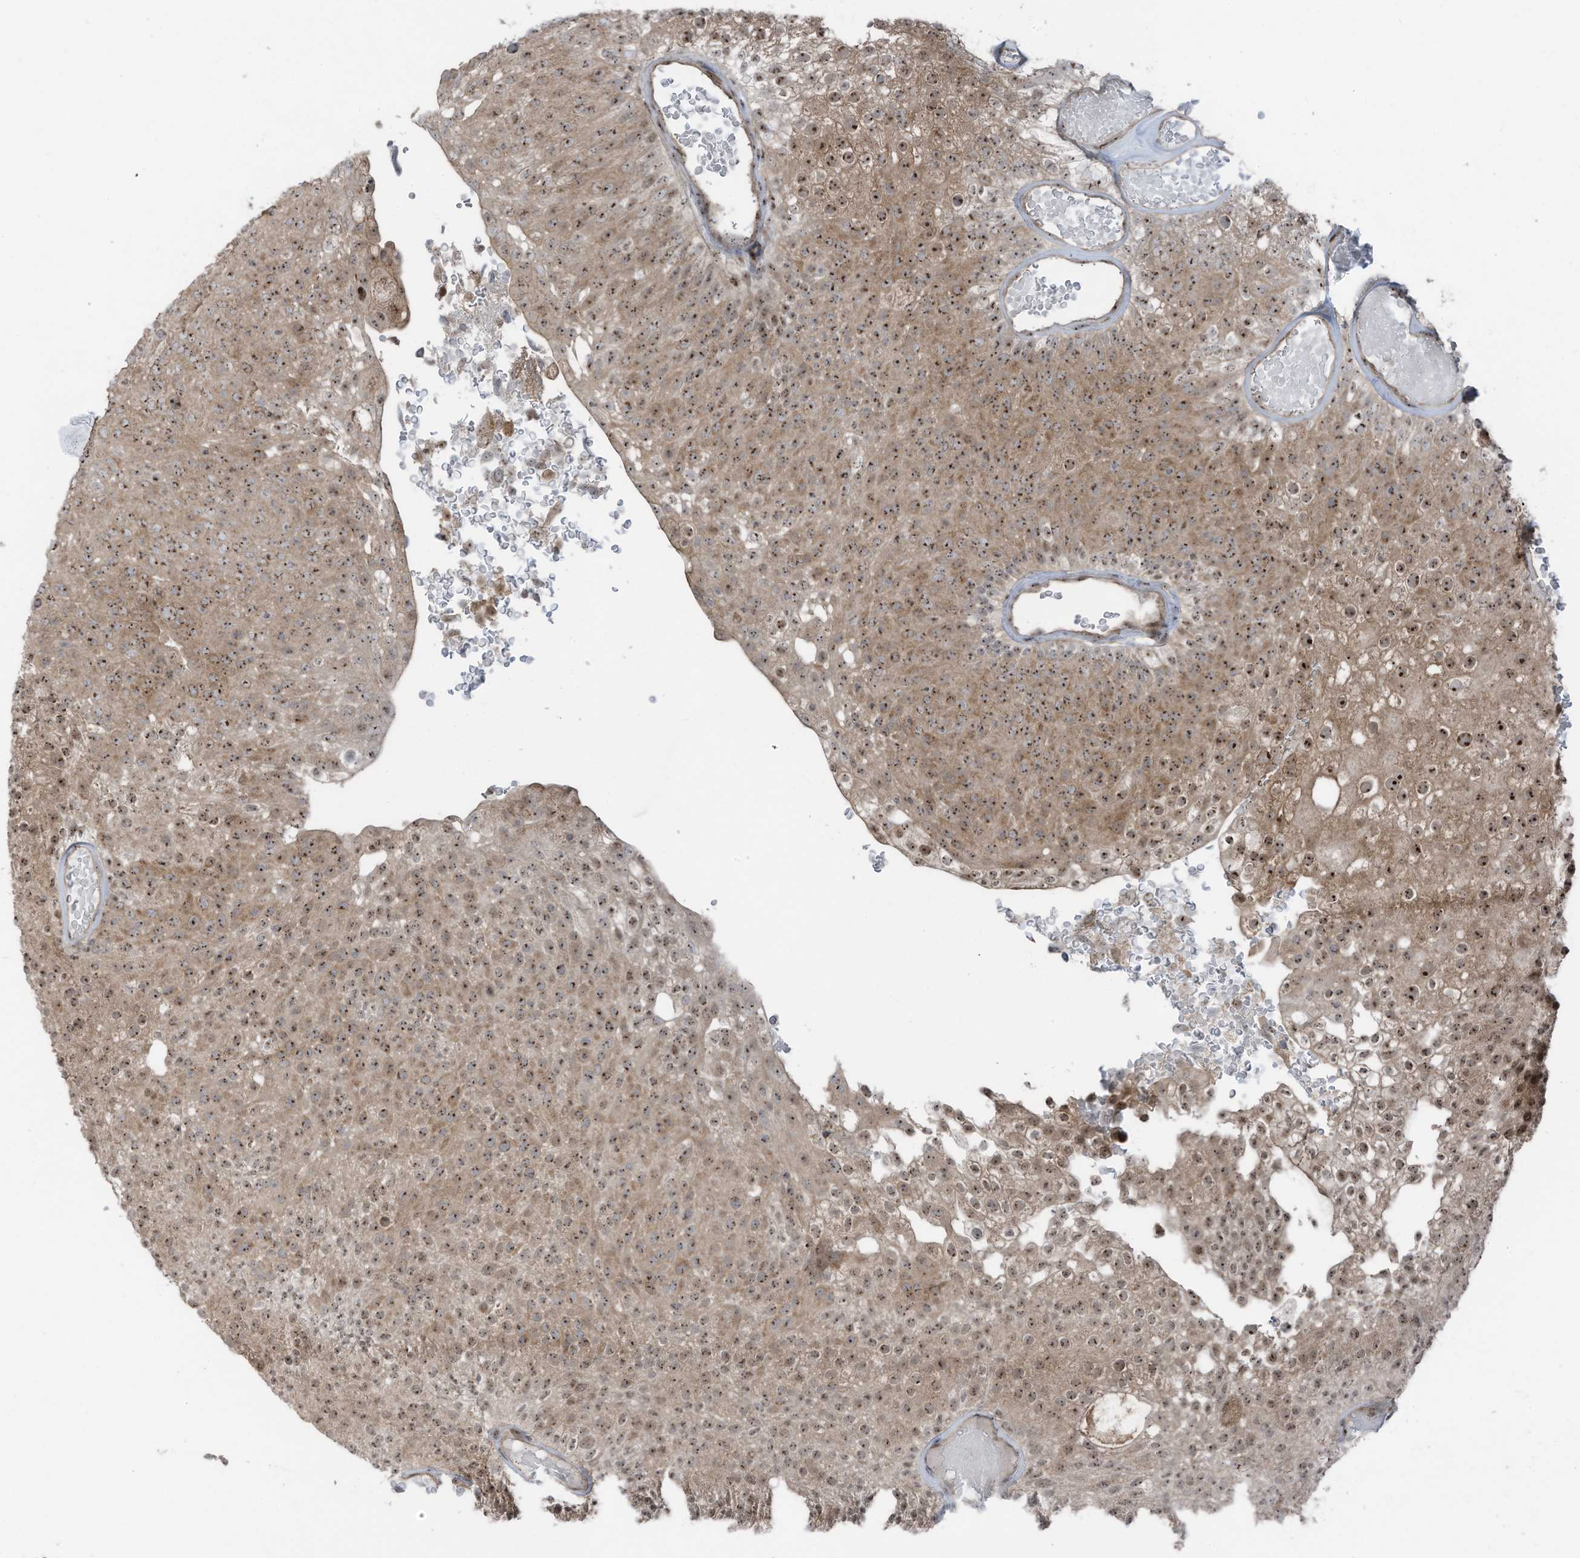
{"staining": {"intensity": "moderate", "quantity": ">75%", "location": "cytoplasmic/membranous,nuclear"}, "tissue": "urothelial cancer", "cell_type": "Tumor cells", "image_type": "cancer", "snomed": [{"axis": "morphology", "description": "Urothelial carcinoma, Low grade"}, {"axis": "topography", "description": "Urinary bladder"}], "caption": "Moderate cytoplasmic/membranous and nuclear staining is seen in about >75% of tumor cells in low-grade urothelial carcinoma.", "gene": "UTP3", "patient": {"sex": "male", "age": 78}}